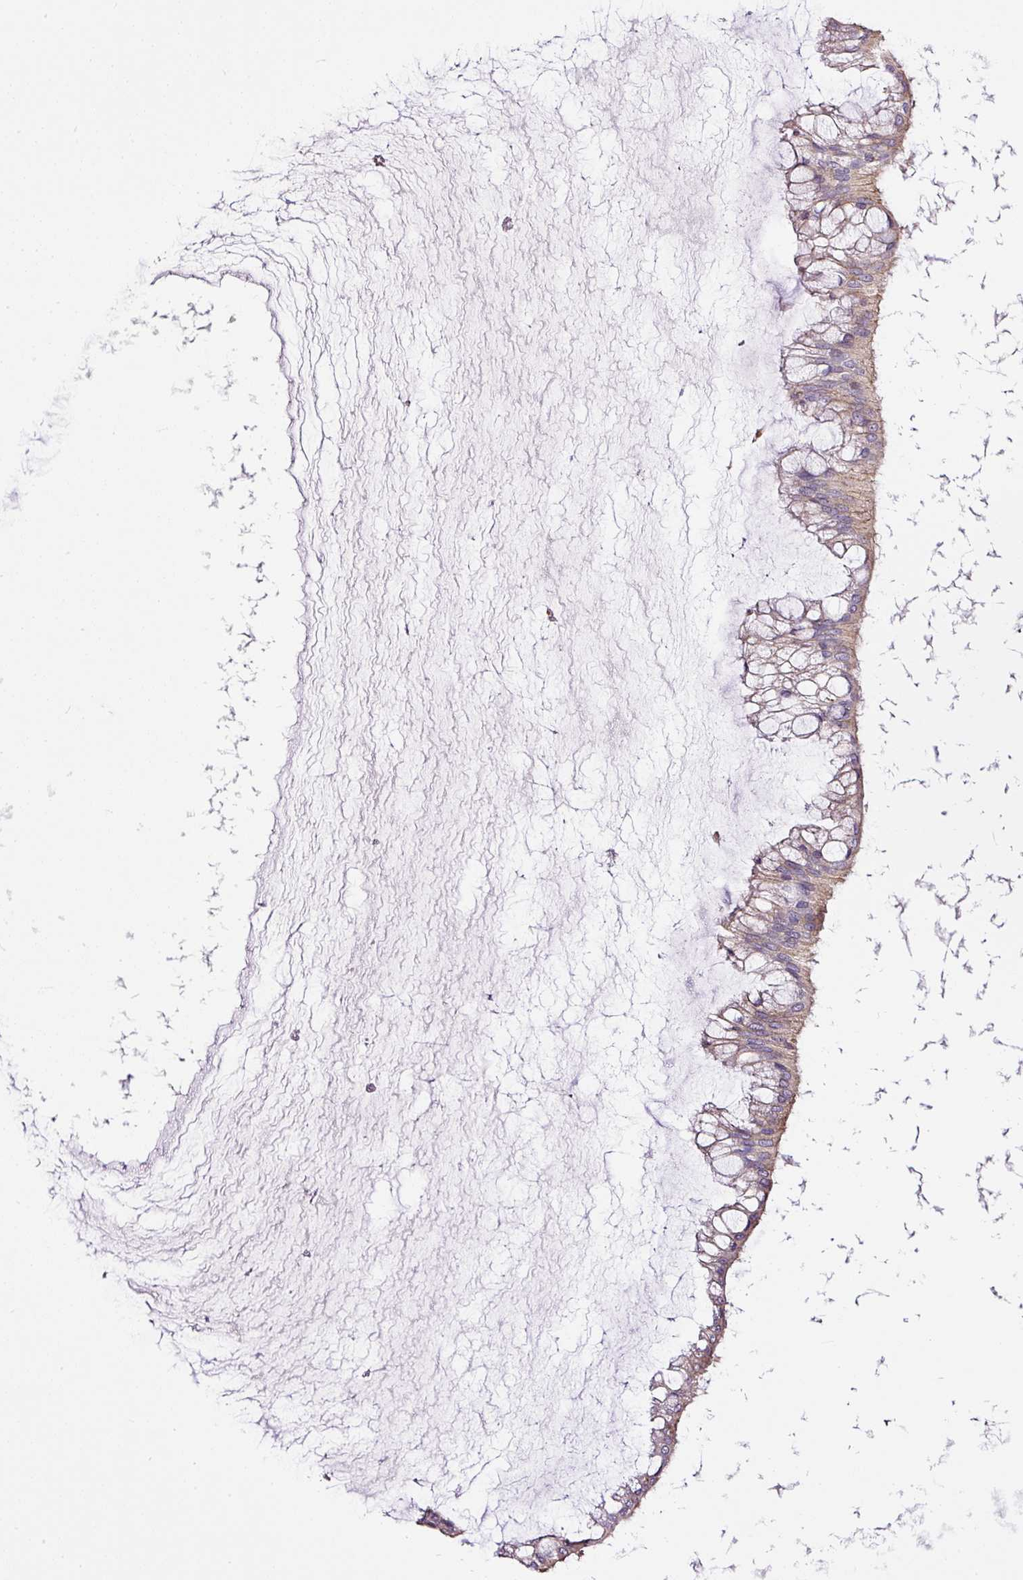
{"staining": {"intensity": "moderate", "quantity": "25%-75%", "location": "cytoplasmic/membranous"}, "tissue": "ovarian cancer", "cell_type": "Tumor cells", "image_type": "cancer", "snomed": [{"axis": "morphology", "description": "Cystadenocarcinoma, mucinous, NOS"}, {"axis": "topography", "description": "Ovary"}], "caption": "The micrograph demonstrates a brown stain indicating the presence of a protein in the cytoplasmic/membranous of tumor cells in ovarian cancer (mucinous cystadenocarcinoma).", "gene": "MAGEB16", "patient": {"sex": "female", "age": 73}}